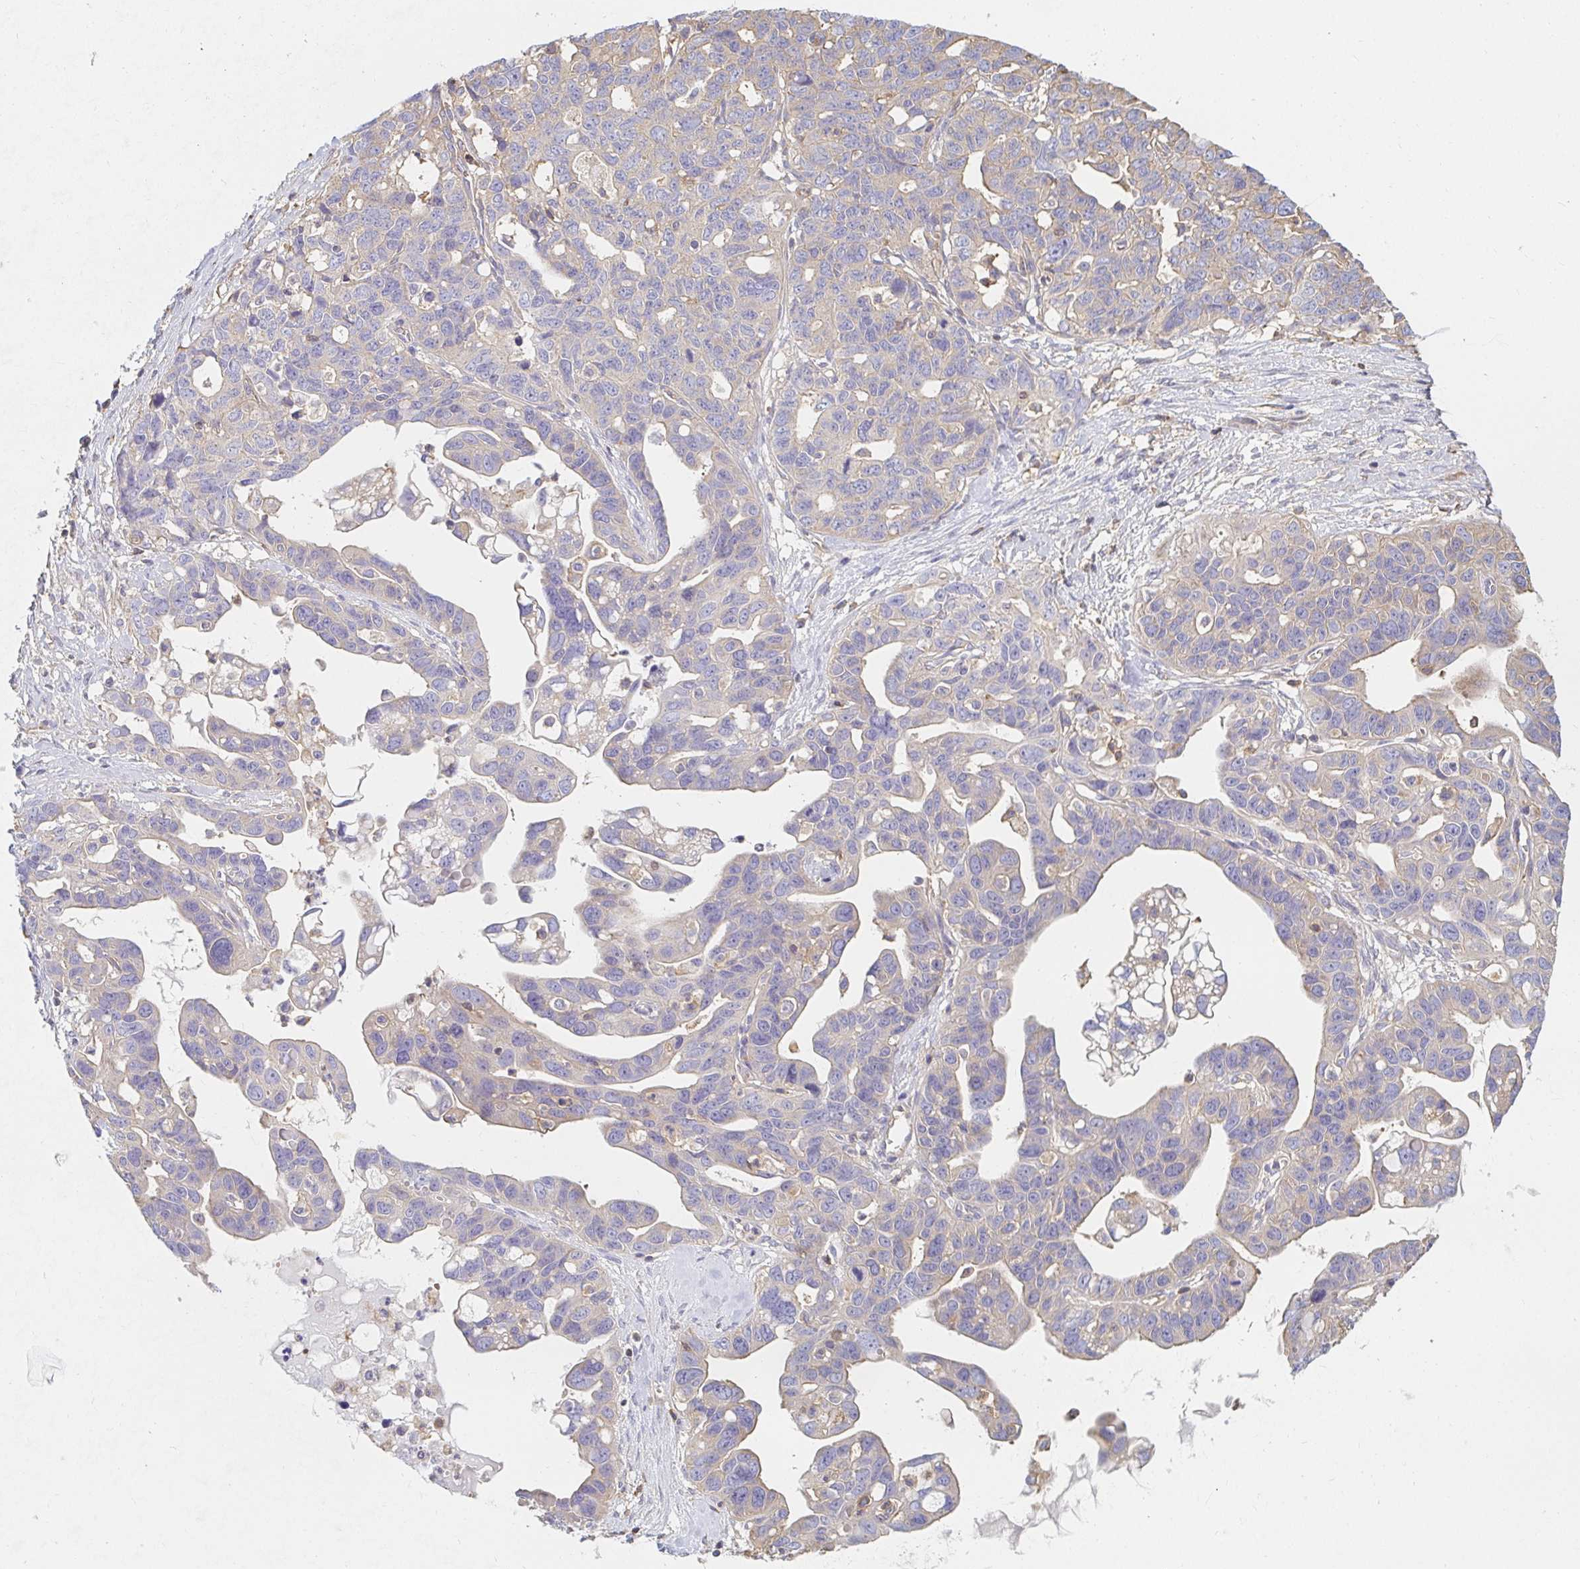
{"staining": {"intensity": "weak", "quantity": "<25%", "location": "cytoplasmic/membranous"}, "tissue": "ovarian cancer", "cell_type": "Tumor cells", "image_type": "cancer", "snomed": [{"axis": "morphology", "description": "Cystadenocarcinoma, serous, NOS"}, {"axis": "topography", "description": "Ovary"}], "caption": "Immunohistochemistry (IHC) photomicrograph of neoplastic tissue: ovarian cancer stained with DAB displays no significant protein staining in tumor cells. (DAB immunohistochemistry (IHC) with hematoxylin counter stain).", "gene": "TSPAN19", "patient": {"sex": "female", "age": 69}}